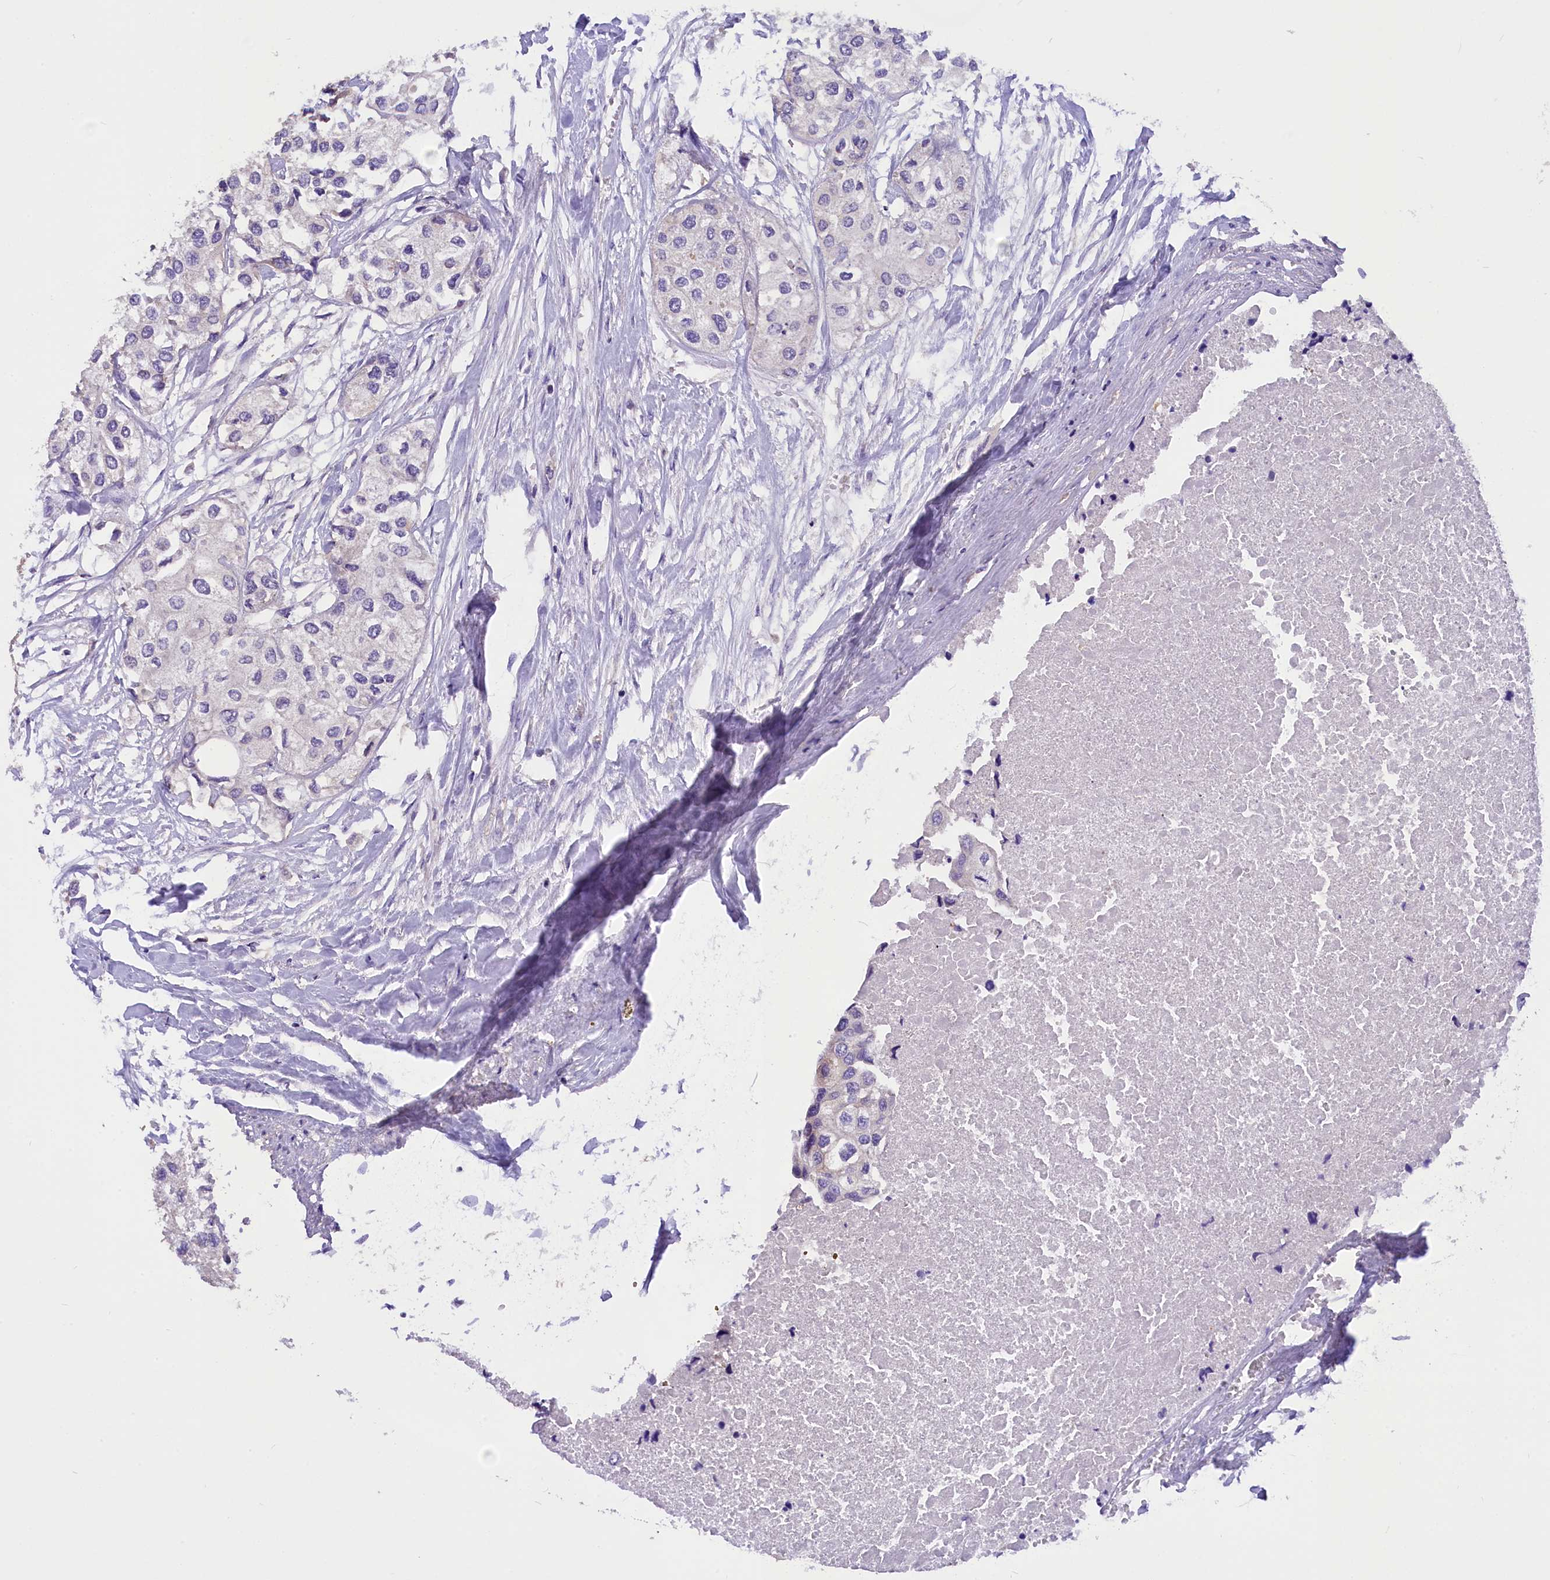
{"staining": {"intensity": "negative", "quantity": "none", "location": "none"}, "tissue": "urothelial cancer", "cell_type": "Tumor cells", "image_type": "cancer", "snomed": [{"axis": "morphology", "description": "Urothelial carcinoma, High grade"}, {"axis": "topography", "description": "Urinary bladder"}], "caption": "Immunohistochemical staining of human urothelial carcinoma (high-grade) exhibits no significant positivity in tumor cells.", "gene": "AP3B2", "patient": {"sex": "male", "age": 64}}